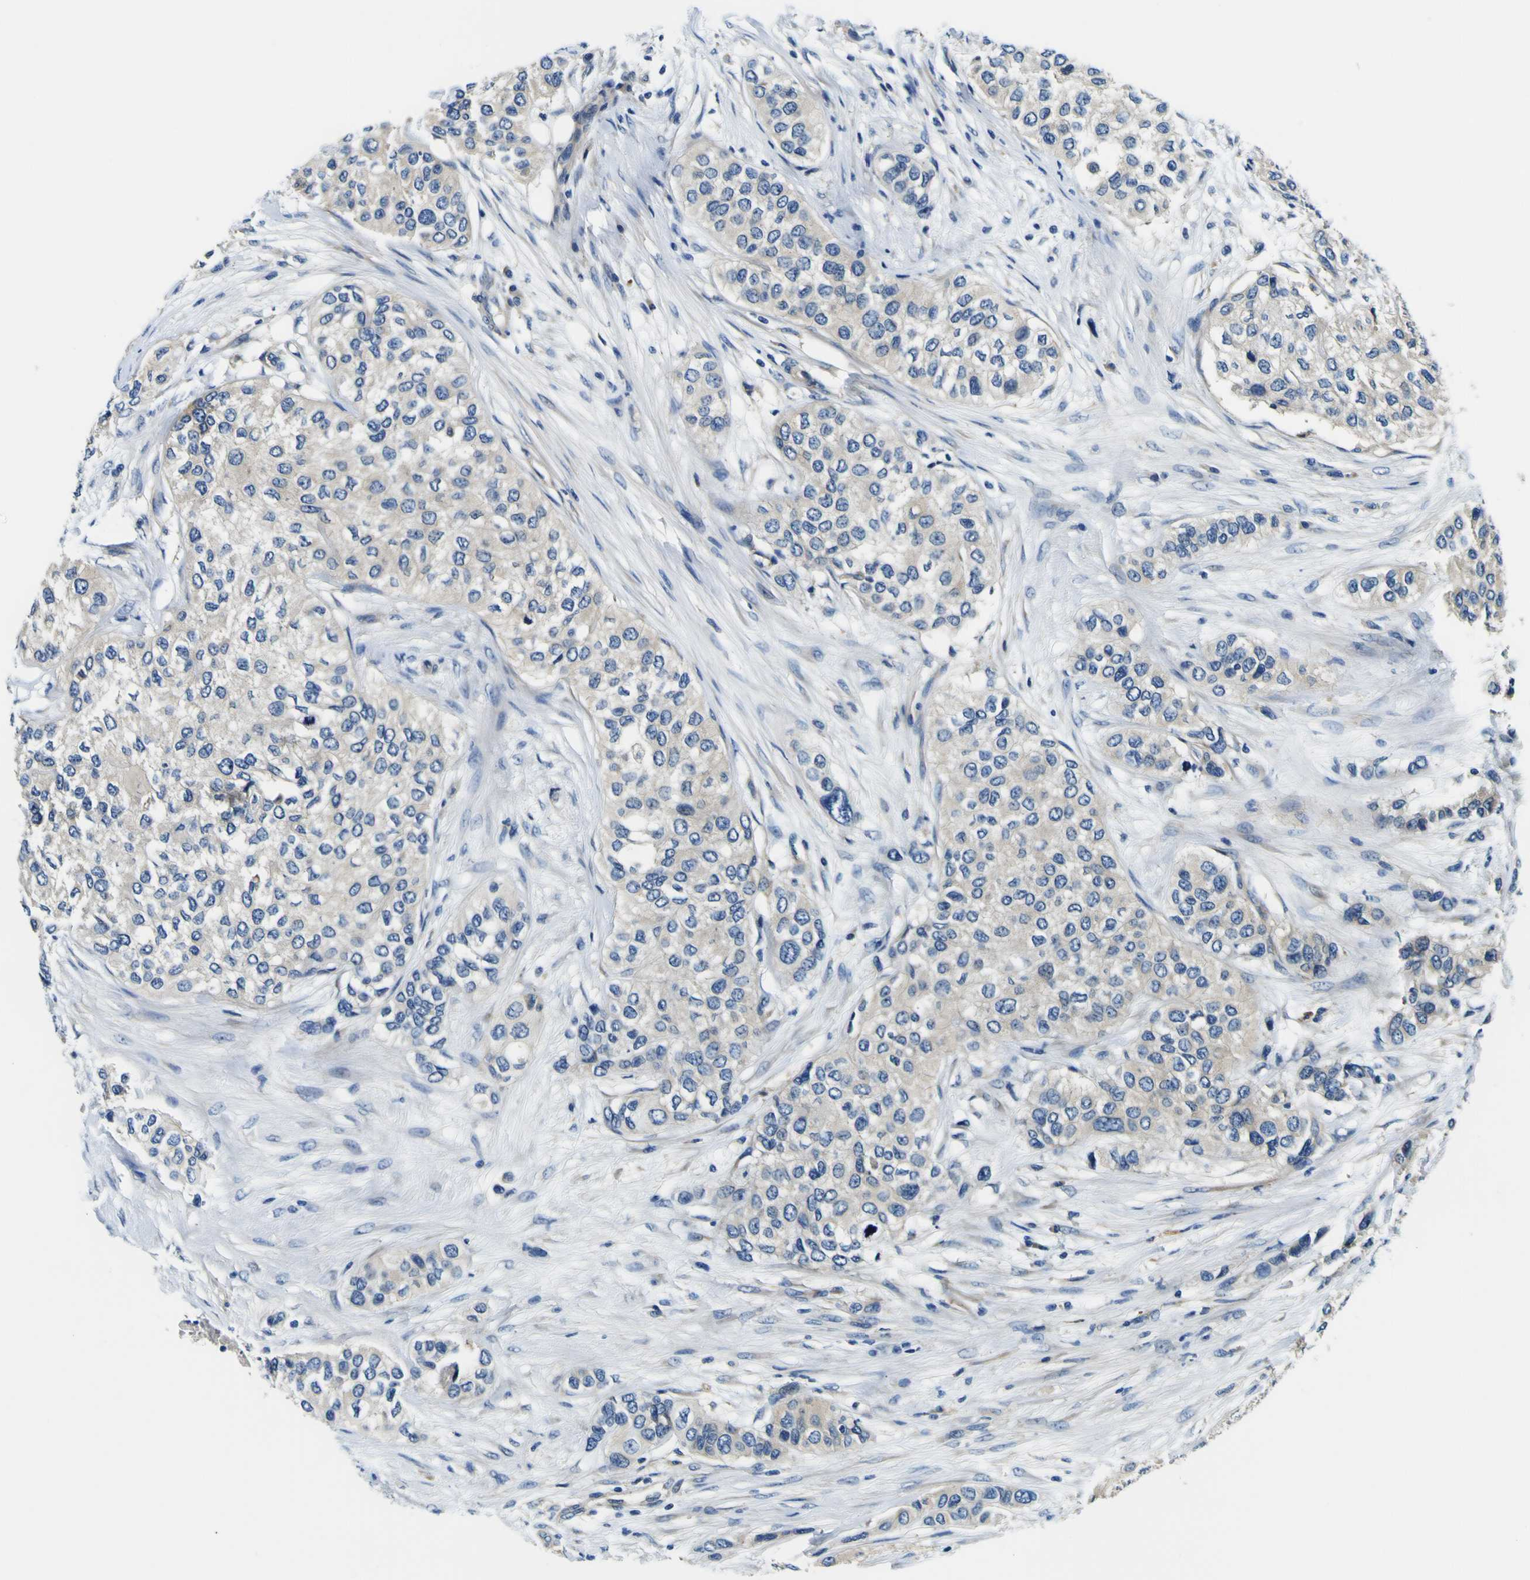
{"staining": {"intensity": "negative", "quantity": "none", "location": "none"}, "tissue": "urothelial cancer", "cell_type": "Tumor cells", "image_type": "cancer", "snomed": [{"axis": "morphology", "description": "Urothelial carcinoma, High grade"}, {"axis": "topography", "description": "Urinary bladder"}], "caption": "Tumor cells show no significant protein staining in urothelial cancer. Nuclei are stained in blue.", "gene": "CLSTN1", "patient": {"sex": "female", "age": 56}}